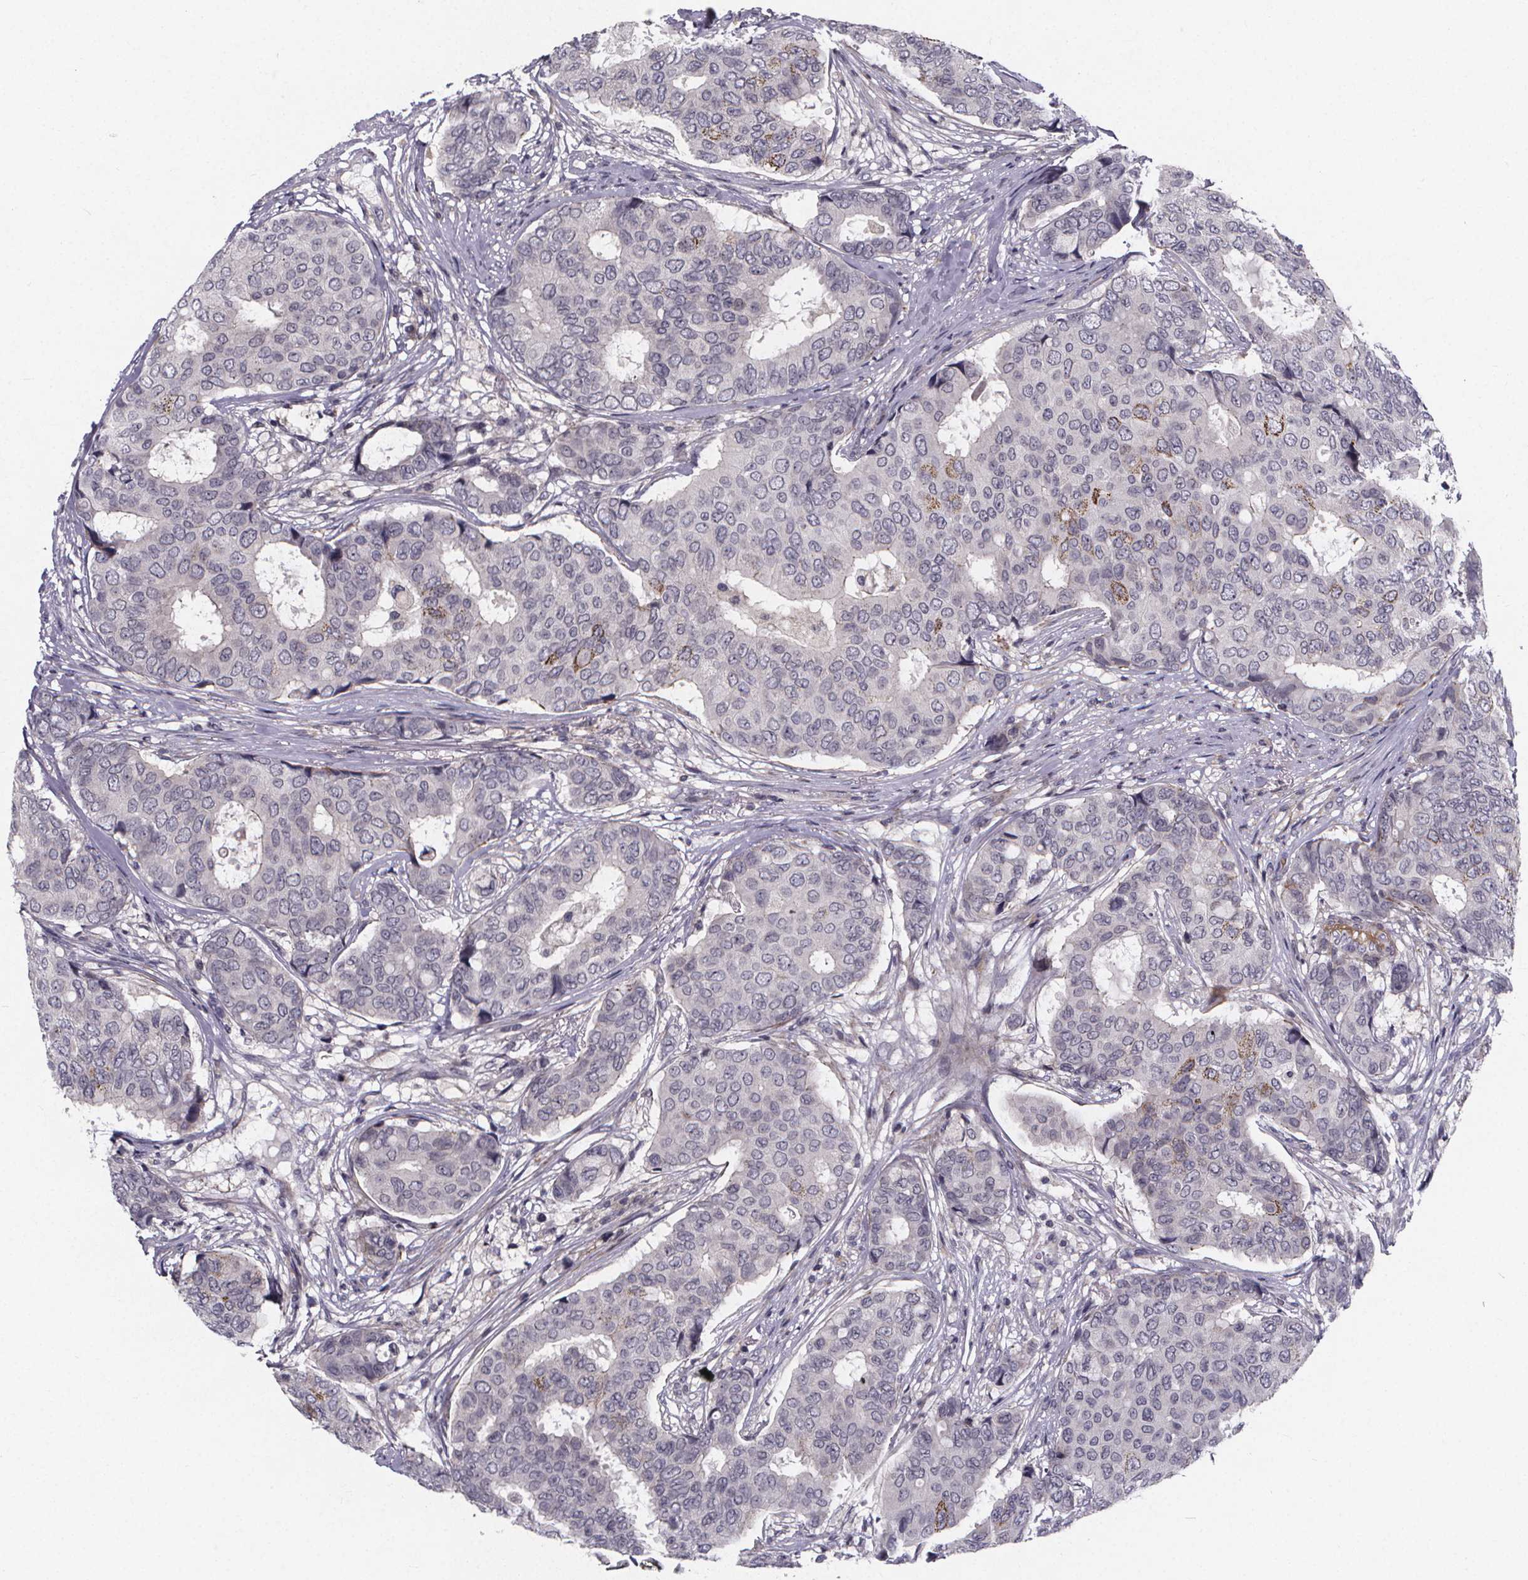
{"staining": {"intensity": "negative", "quantity": "none", "location": "none"}, "tissue": "breast cancer", "cell_type": "Tumor cells", "image_type": "cancer", "snomed": [{"axis": "morphology", "description": "Duct carcinoma"}, {"axis": "topography", "description": "Breast"}], "caption": "Immunohistochemistry histopathology image of infiltrating ductal carcinoma (breast) stained for a protein (brown), which displays no positivity in tumor cells.", "gene": "FBXW2", "patient": {"sex": "female", "age": 75}}